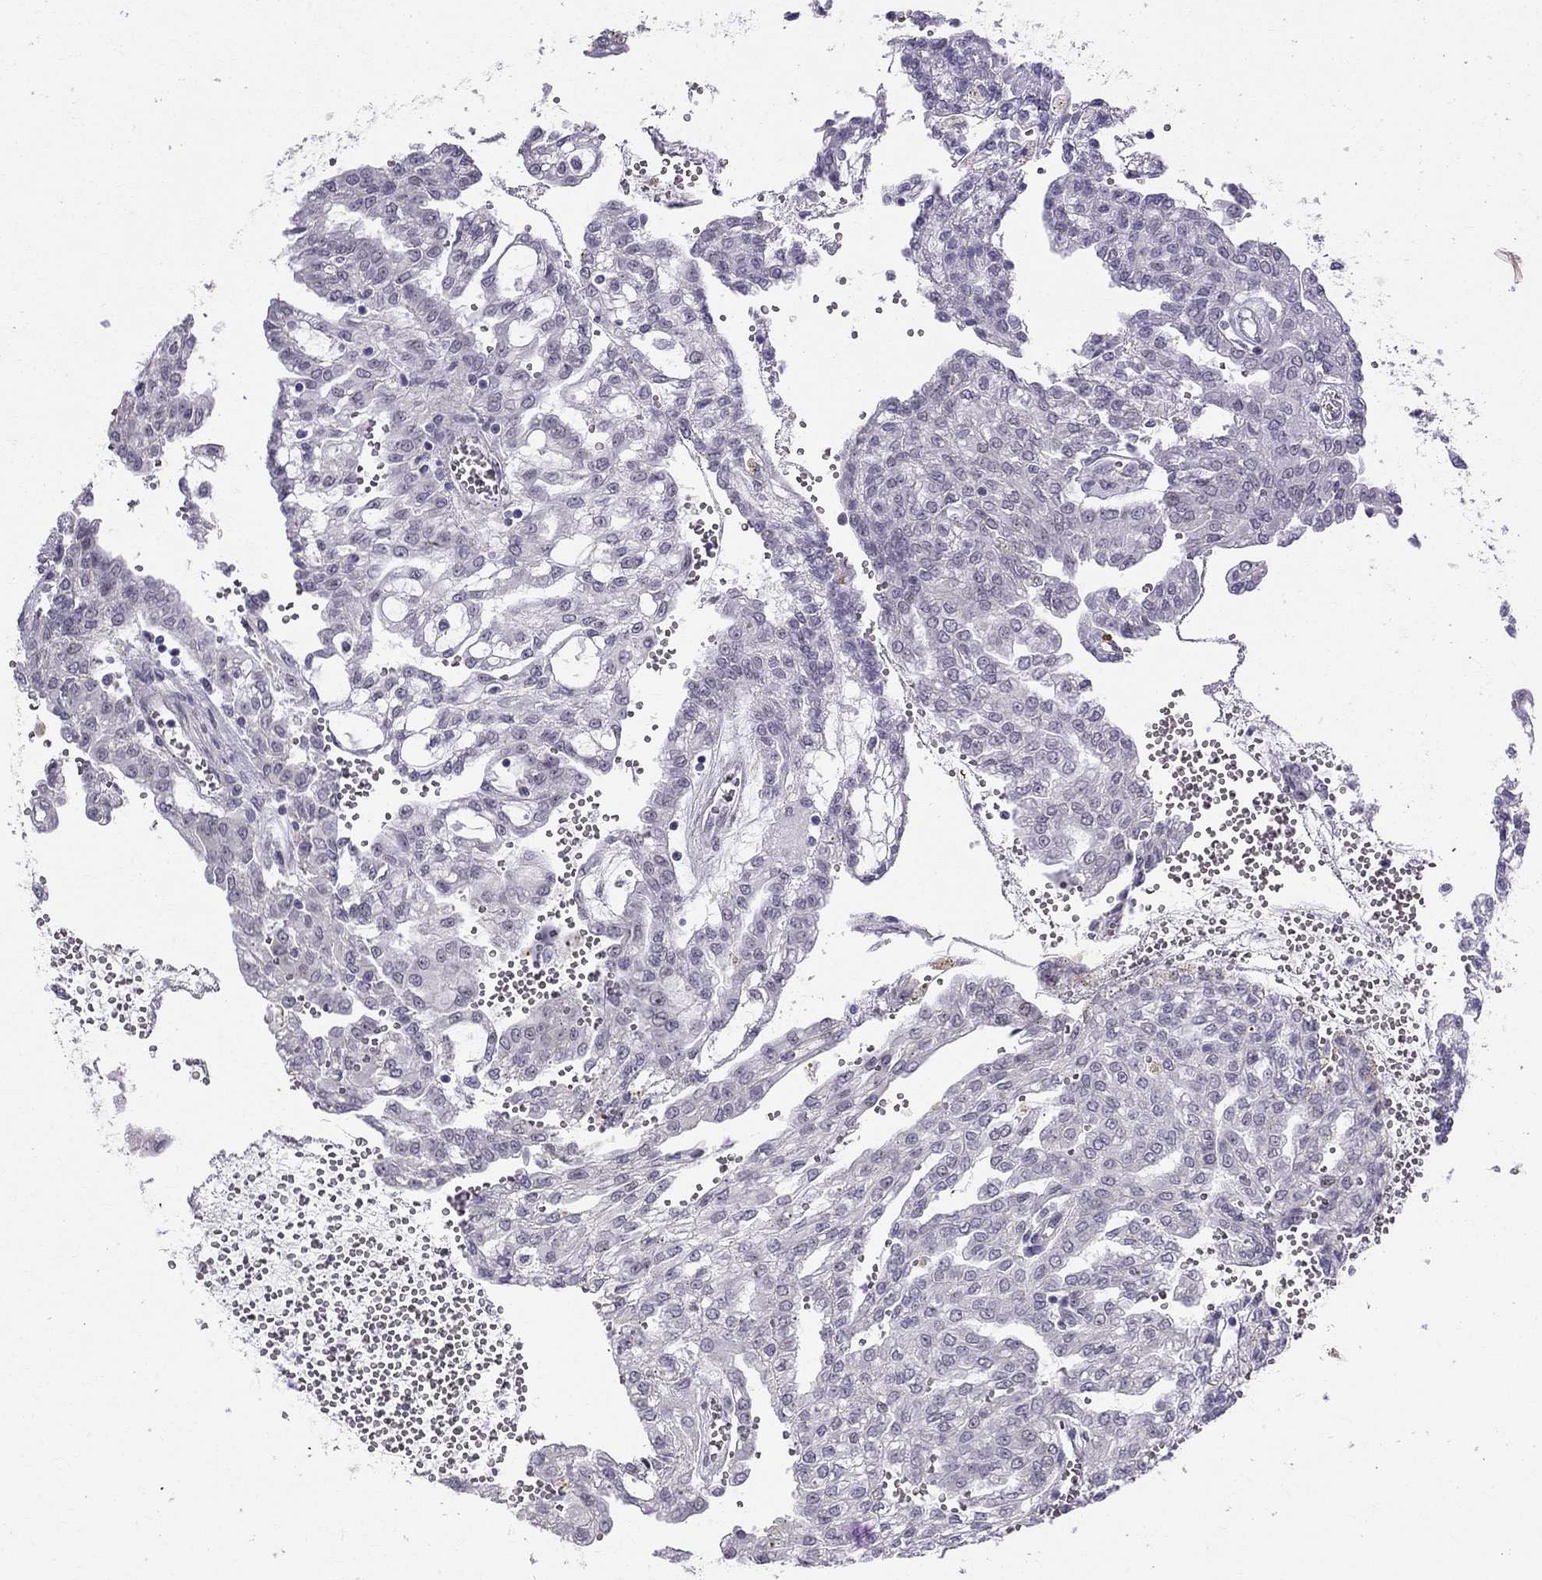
{"staining": {"intensity": "negative", "quantity": "none", "location": "none"}, "tissue": "renal cancer", "cell_type": "Tumor cells", "image_type": "cancer", "snomed": [{"axis": "morphology", "description": "Adenocarcinoma, NOS"}, {"axis": "topography", "description": "Kidney"}], "caption": "Immunohistochemistry (IHC) of human adenocarcinoma (renal) demonstrates no expression in tumor cells. (DAB IHC, high magnification).", "gene": "BAG5", "patient": {"sex": "male", "age": 63}}